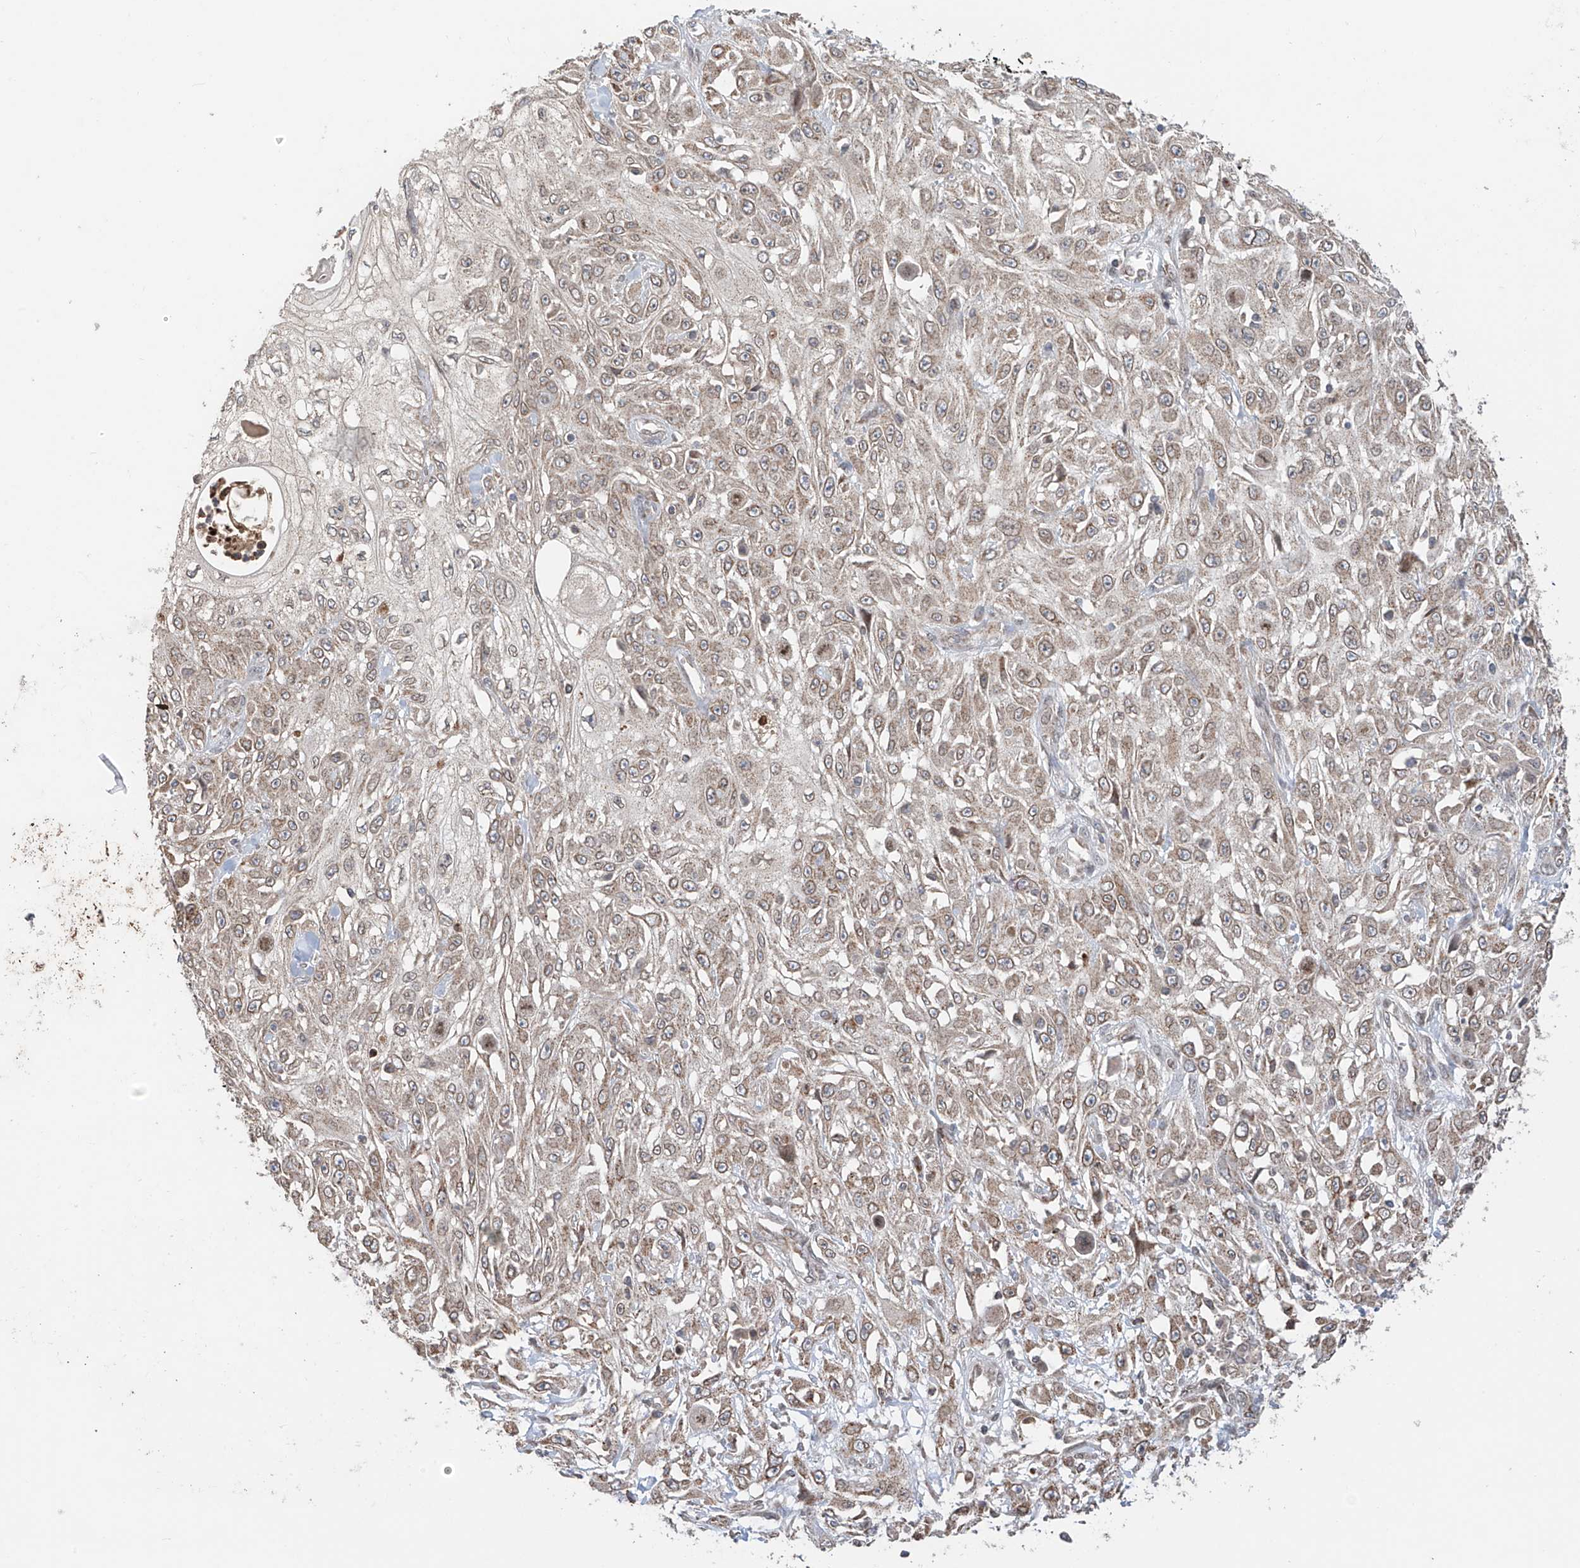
{"staining": {"intensity": "weak", "quantity": "25%-75%", "location": "cytoplasmic/membranous"}, "tissue": "skin cancer", "cell_type": "Tumor cells", "image_type": "cancer", "snomed": [{"axis": "morphology", "description": "Squamous cell carcinoma, NOS"}, {"axis": "morphology", "description": "Squamous cell carcinoma, metastatic, NOS"}, {"axis": "topography", "description": "Skin"}, {"axis": "topography", "description": "Lymph node"}], "caption": "A low amount of weak cytoplasmic/membranous expression is seen in approximately 25%-75% of tumor cells in skin cancer tissue.", "gene": "AHCTF1", "patient": {"sex": "male", "age": 75}}